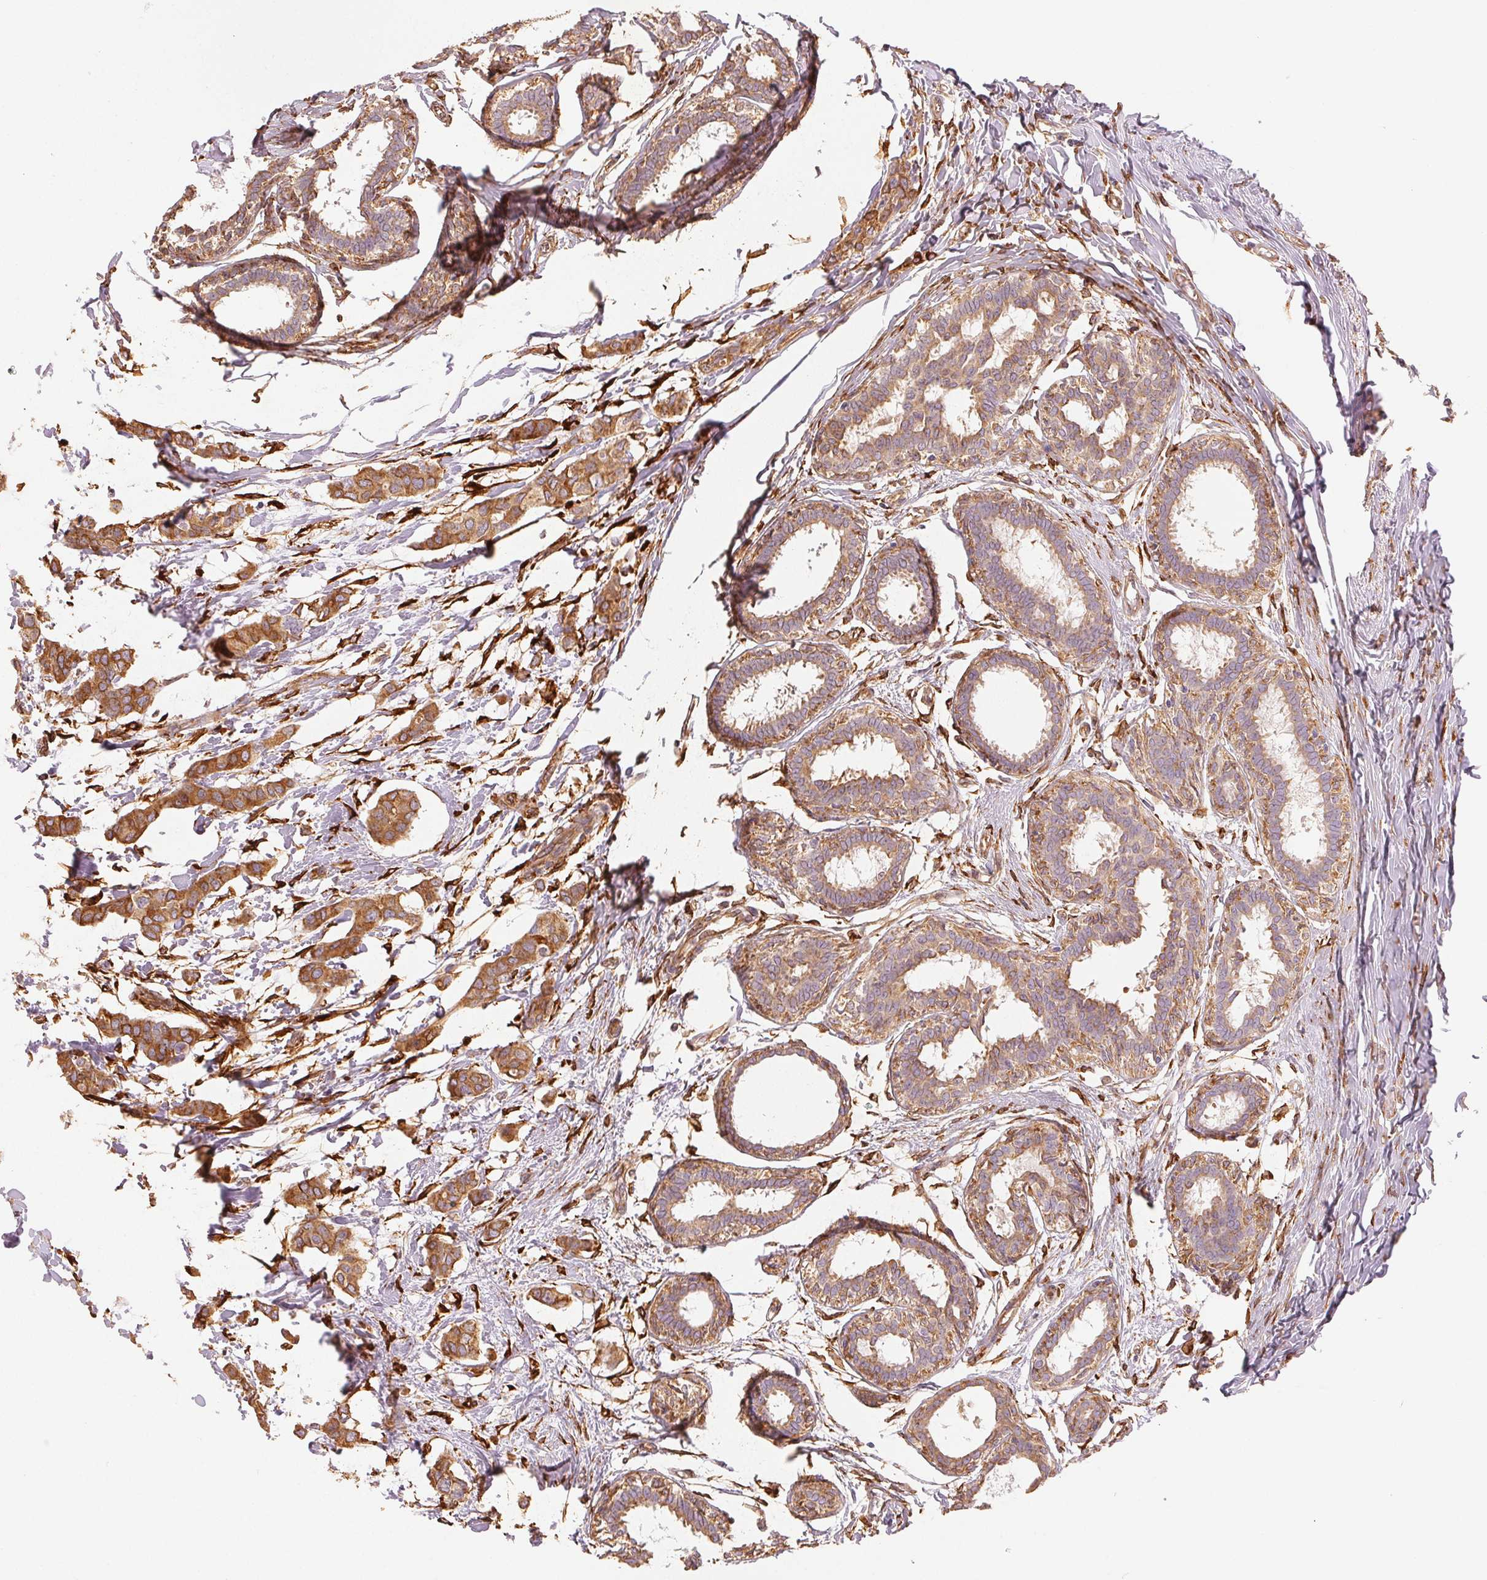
{"staining": {"intensity": "moderate", "quantity": ">75%", "location": "cytoplasmic/membranous"}, "tissue": "breast cancer", "cell_type": "Tumor cells", "image_type": "cancer", "snomed": [{"axis": "morphology", "description": "Duct carcinoma"}, {"axis": "topography", "description": "Breast"}], "caption": "A brown stain shows moderate cytoplasmic/membranous positivity of a protein in invasive ductal carcinoma (breast) tumor cells. The staining was performed using DAB, with brown indicating positive protein expression. Nuclei are stained blue with hematoxylin.", "gene": "RCN3", "patient": {"sex": "female", "age": 62}}